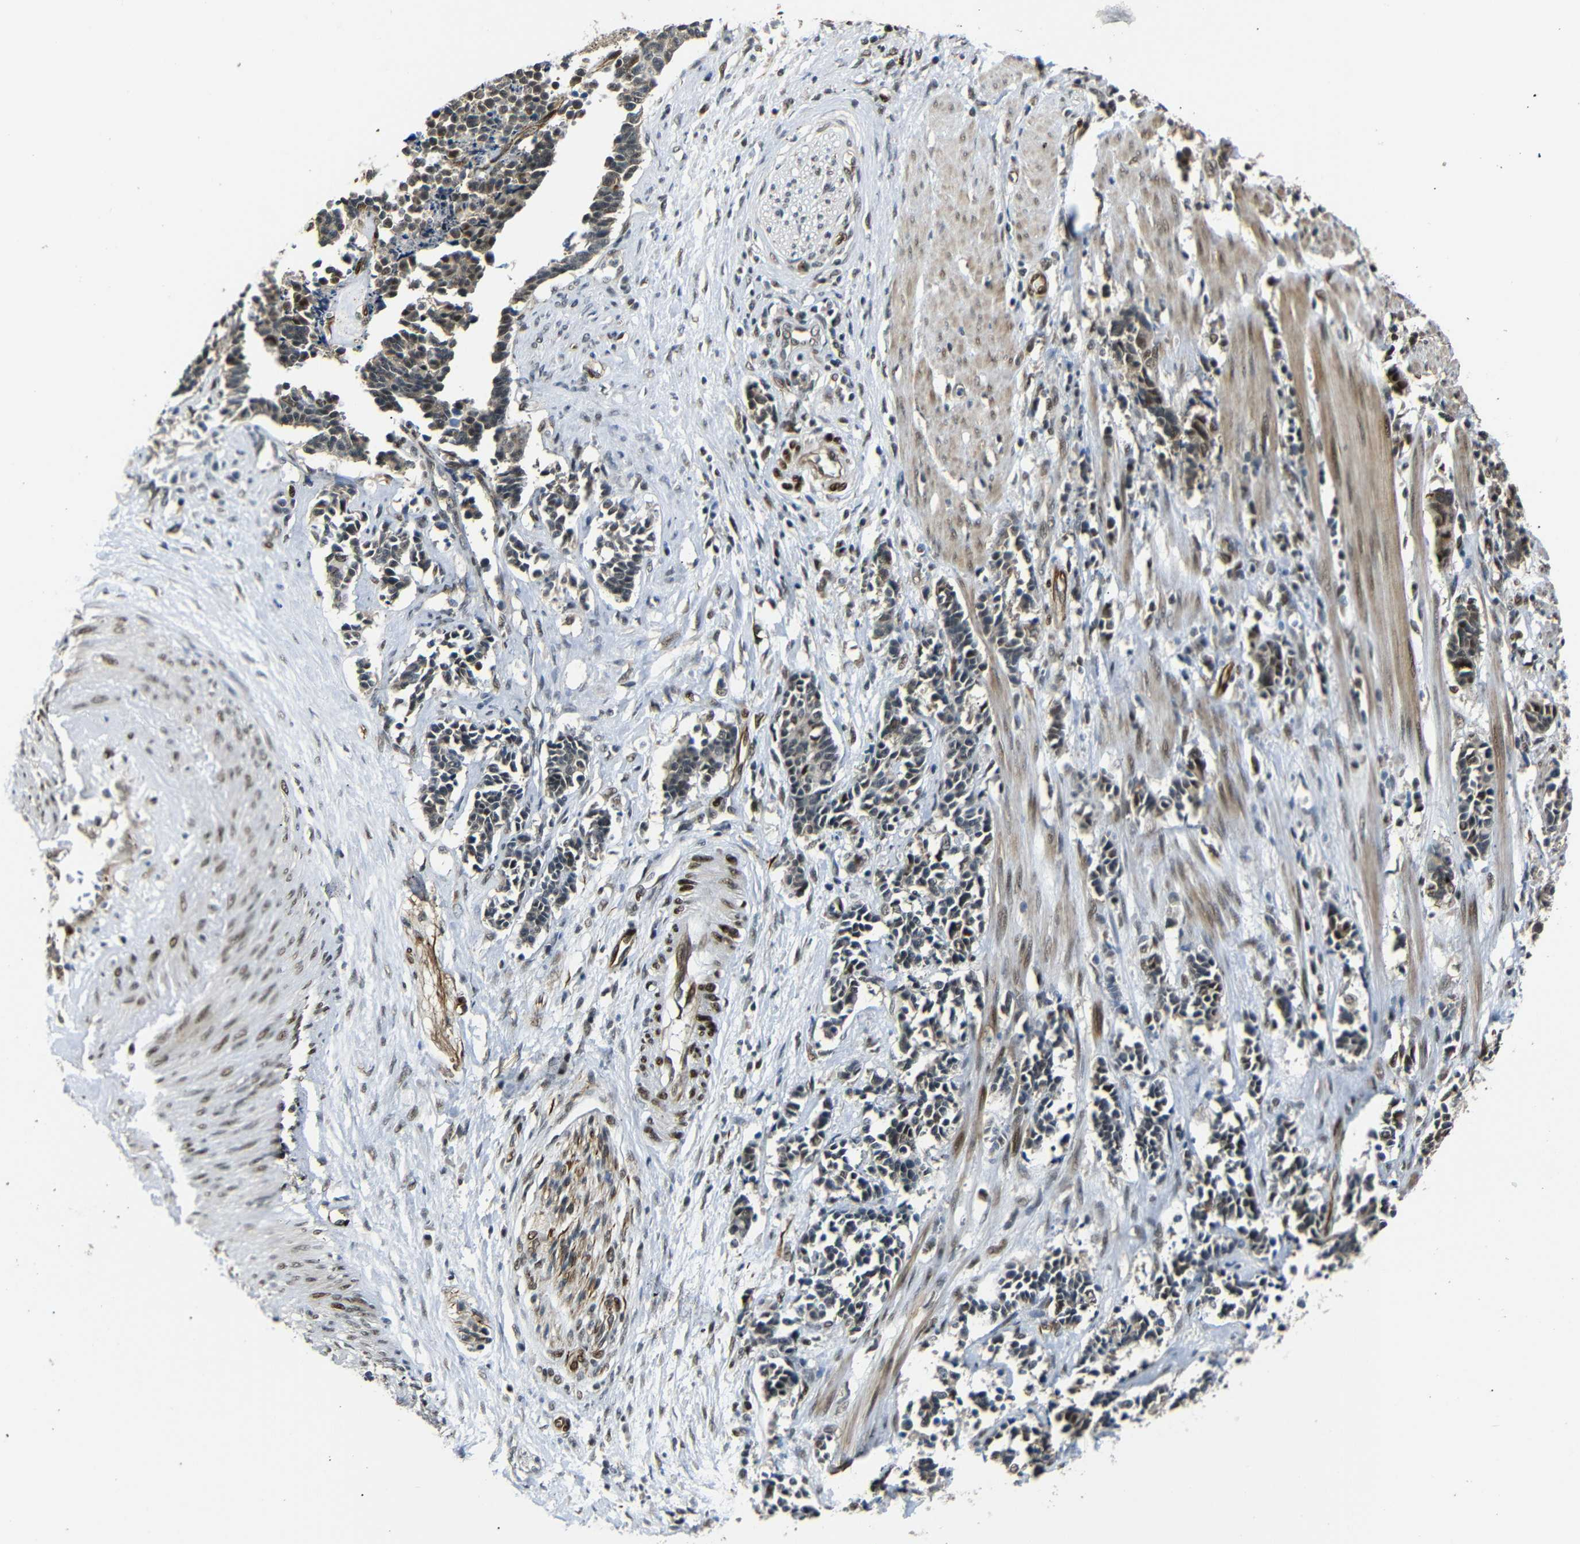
{"staining": {"intensity": "moderate", "quantity": ">75%", "location": "cytoplasmic/membranous,nuclear"}, "tissue": "cervical cancer", "cell_type": "Tumor cells", "image_type": "cancer", "snomed": [{"axis": "morphology", "description": "Squamous cell carcinoma, NOS"}, {"axis": "topography", "description": "Cervix"}], "caption": "IHC micrograph of neoplastic tissue: human cervical cancer stained using IHC exhibits medium levels of moderate protein expression localized specifically in the cytoplasmic/membranous and nuclear of tumor cells, appearing as a cytoplasmic/membranous and nuclear brown color.", "gene": "TBX2", "patient": {"sex": "female", "age": 35}}